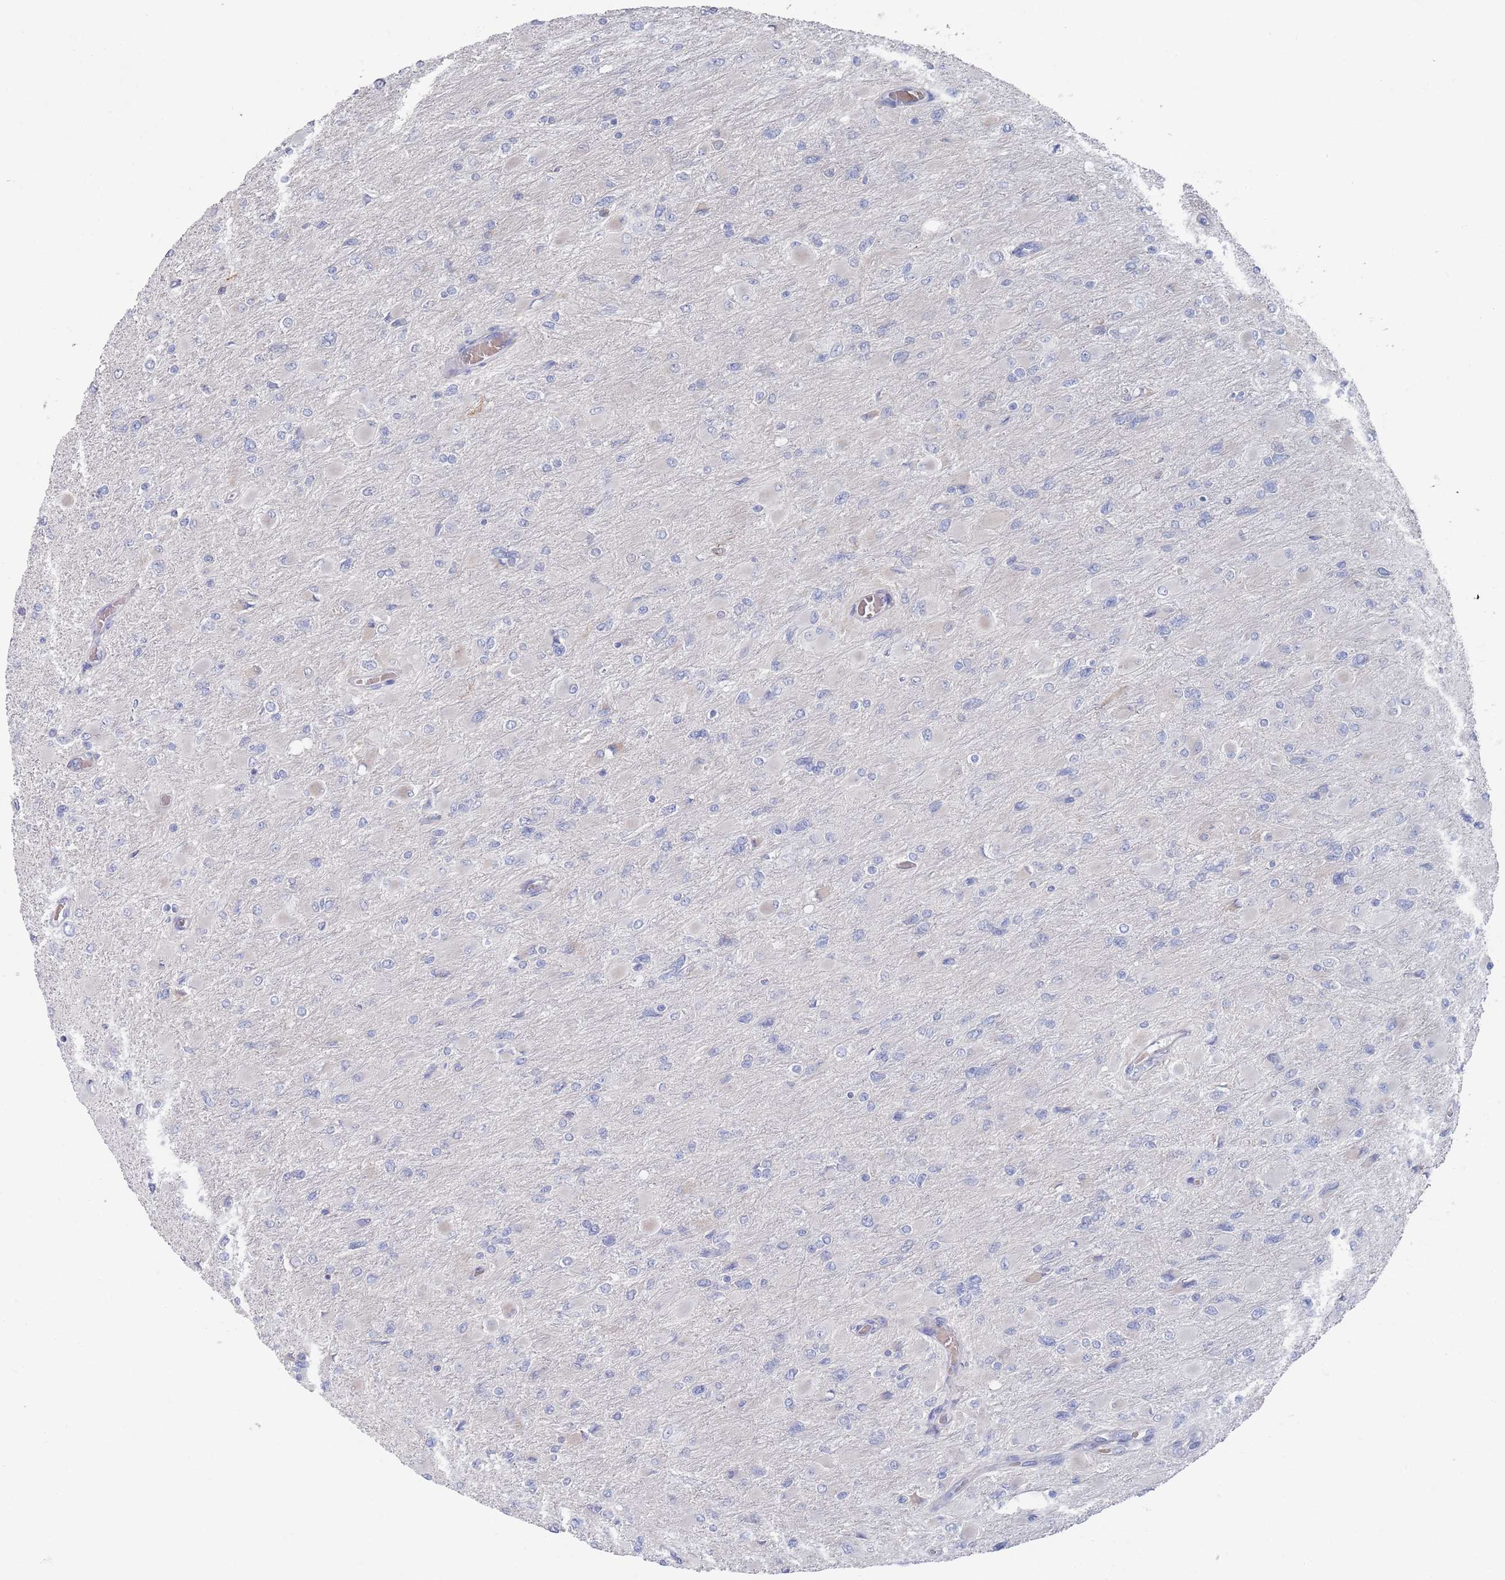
{"staining": {"intensity": "negative", "quantity": "none", "location": "none"}, "tissue": "glioma", "cell_type": "Tumor cells", "image_type": "cancer", "snomed": [{"axis": "morphology", "description": "Glioma, malignant, High grade"}, {"axis": "topography", "description": "Cerebral cortex"}], "caption": "Glioma was stained to show a protein in brown. There is no significant staining in tumor cells. The staining is performed using DAB brown chromogen with nuclei counter-stained in using hematoxylin.", "gene": "TMCO3", "patient": {"sex": "female", "age": 36}}